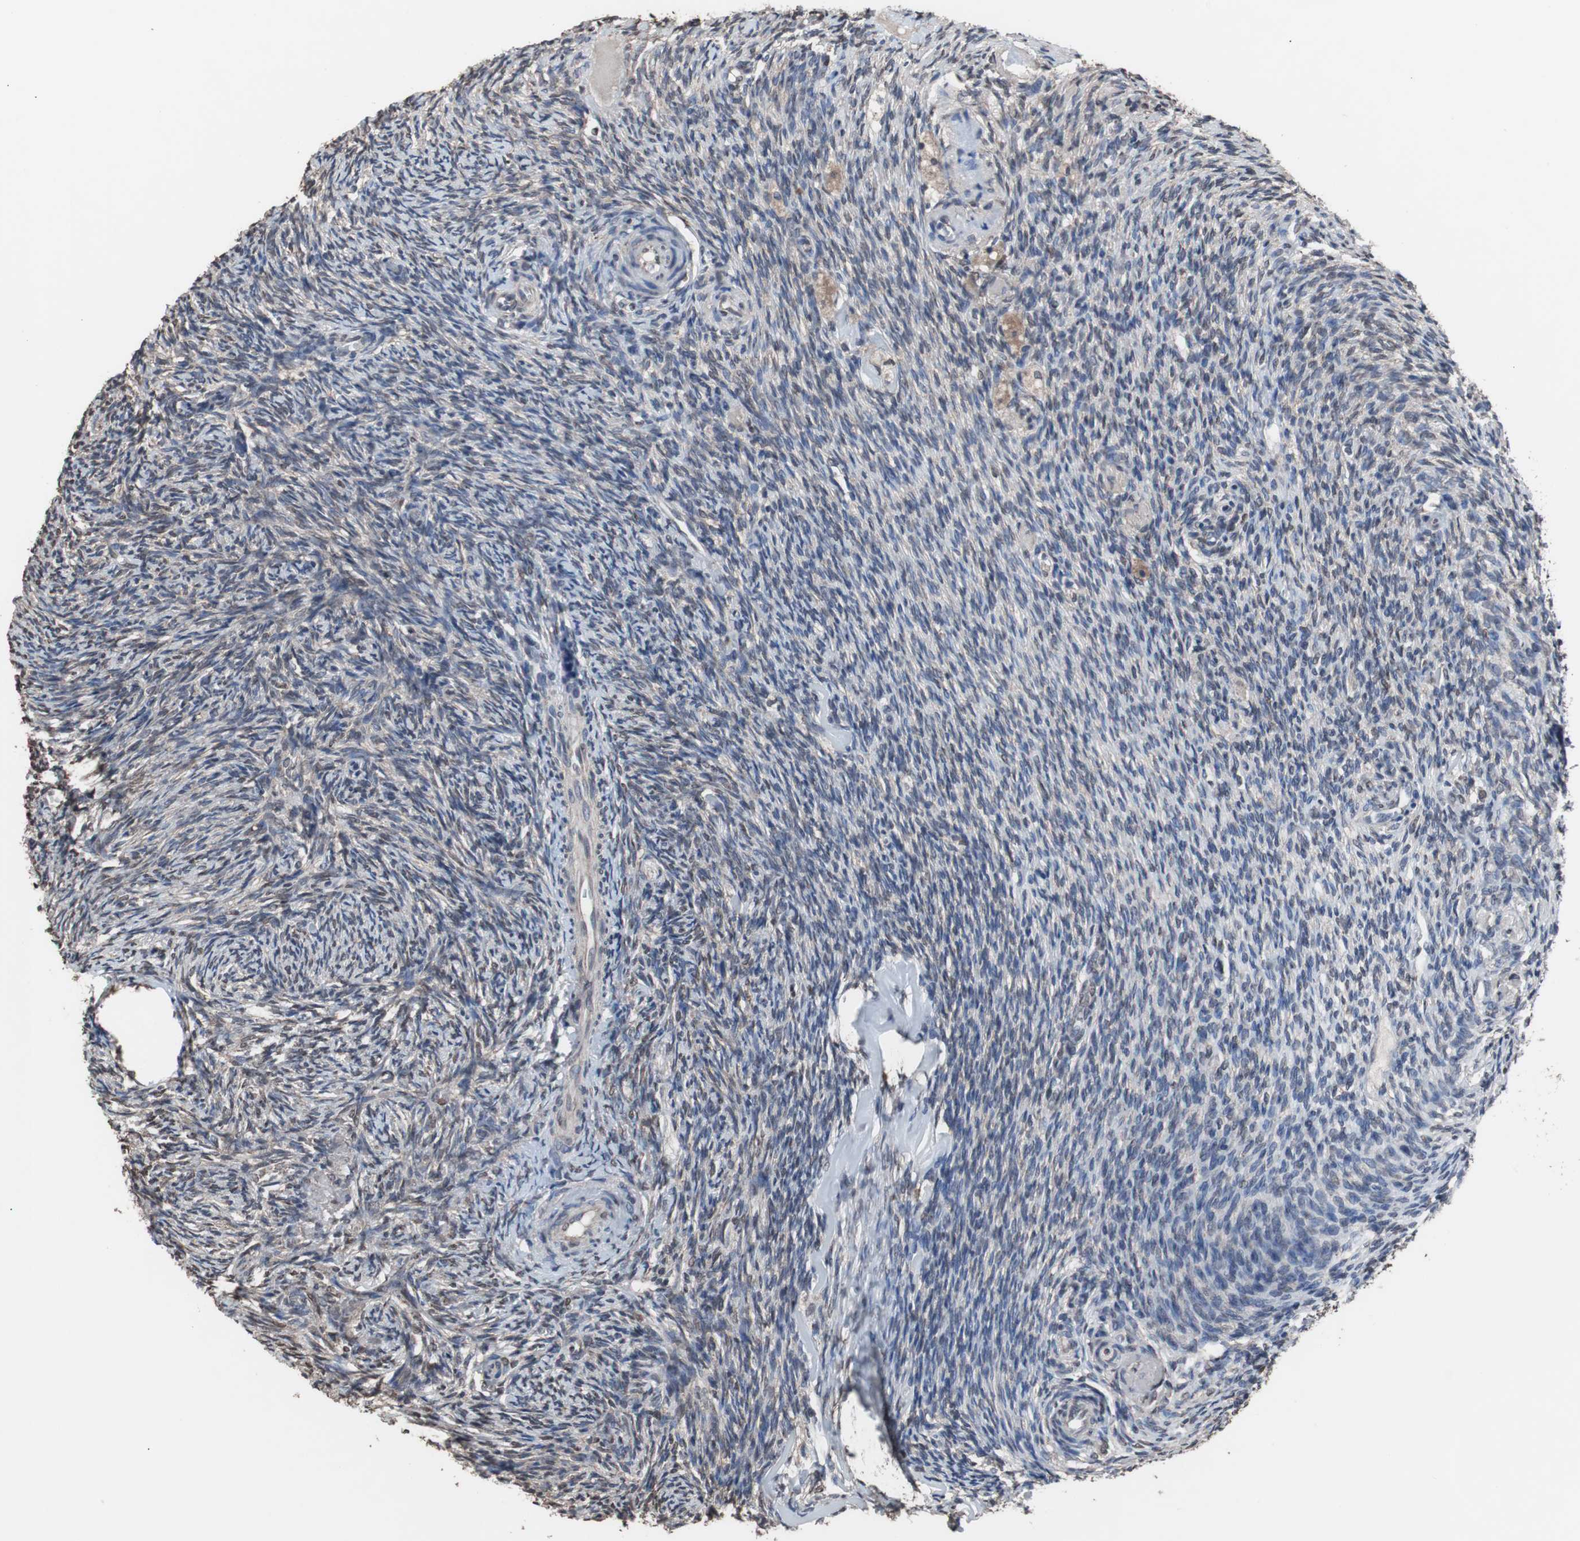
{"staining": {"intensity": "weak", "quantity": "25%-75%", "location": "nuclear"}, "tissue": "ovary", "cell_type": "Ovarian stroma cells", "image_type": "normal", "snomed": [{"axis": "morphology", "description": "Normal tissue, NOS"}, {"axis": "topography", "description": "Ovary"}], "caption": "Ovary stained with a brown dye demonstrates weak nuclear positive positivity in about 25%-75% of ovarian stroma cells.", "gene": "MED27", "patient": {"sex": "female", "age": 60}}